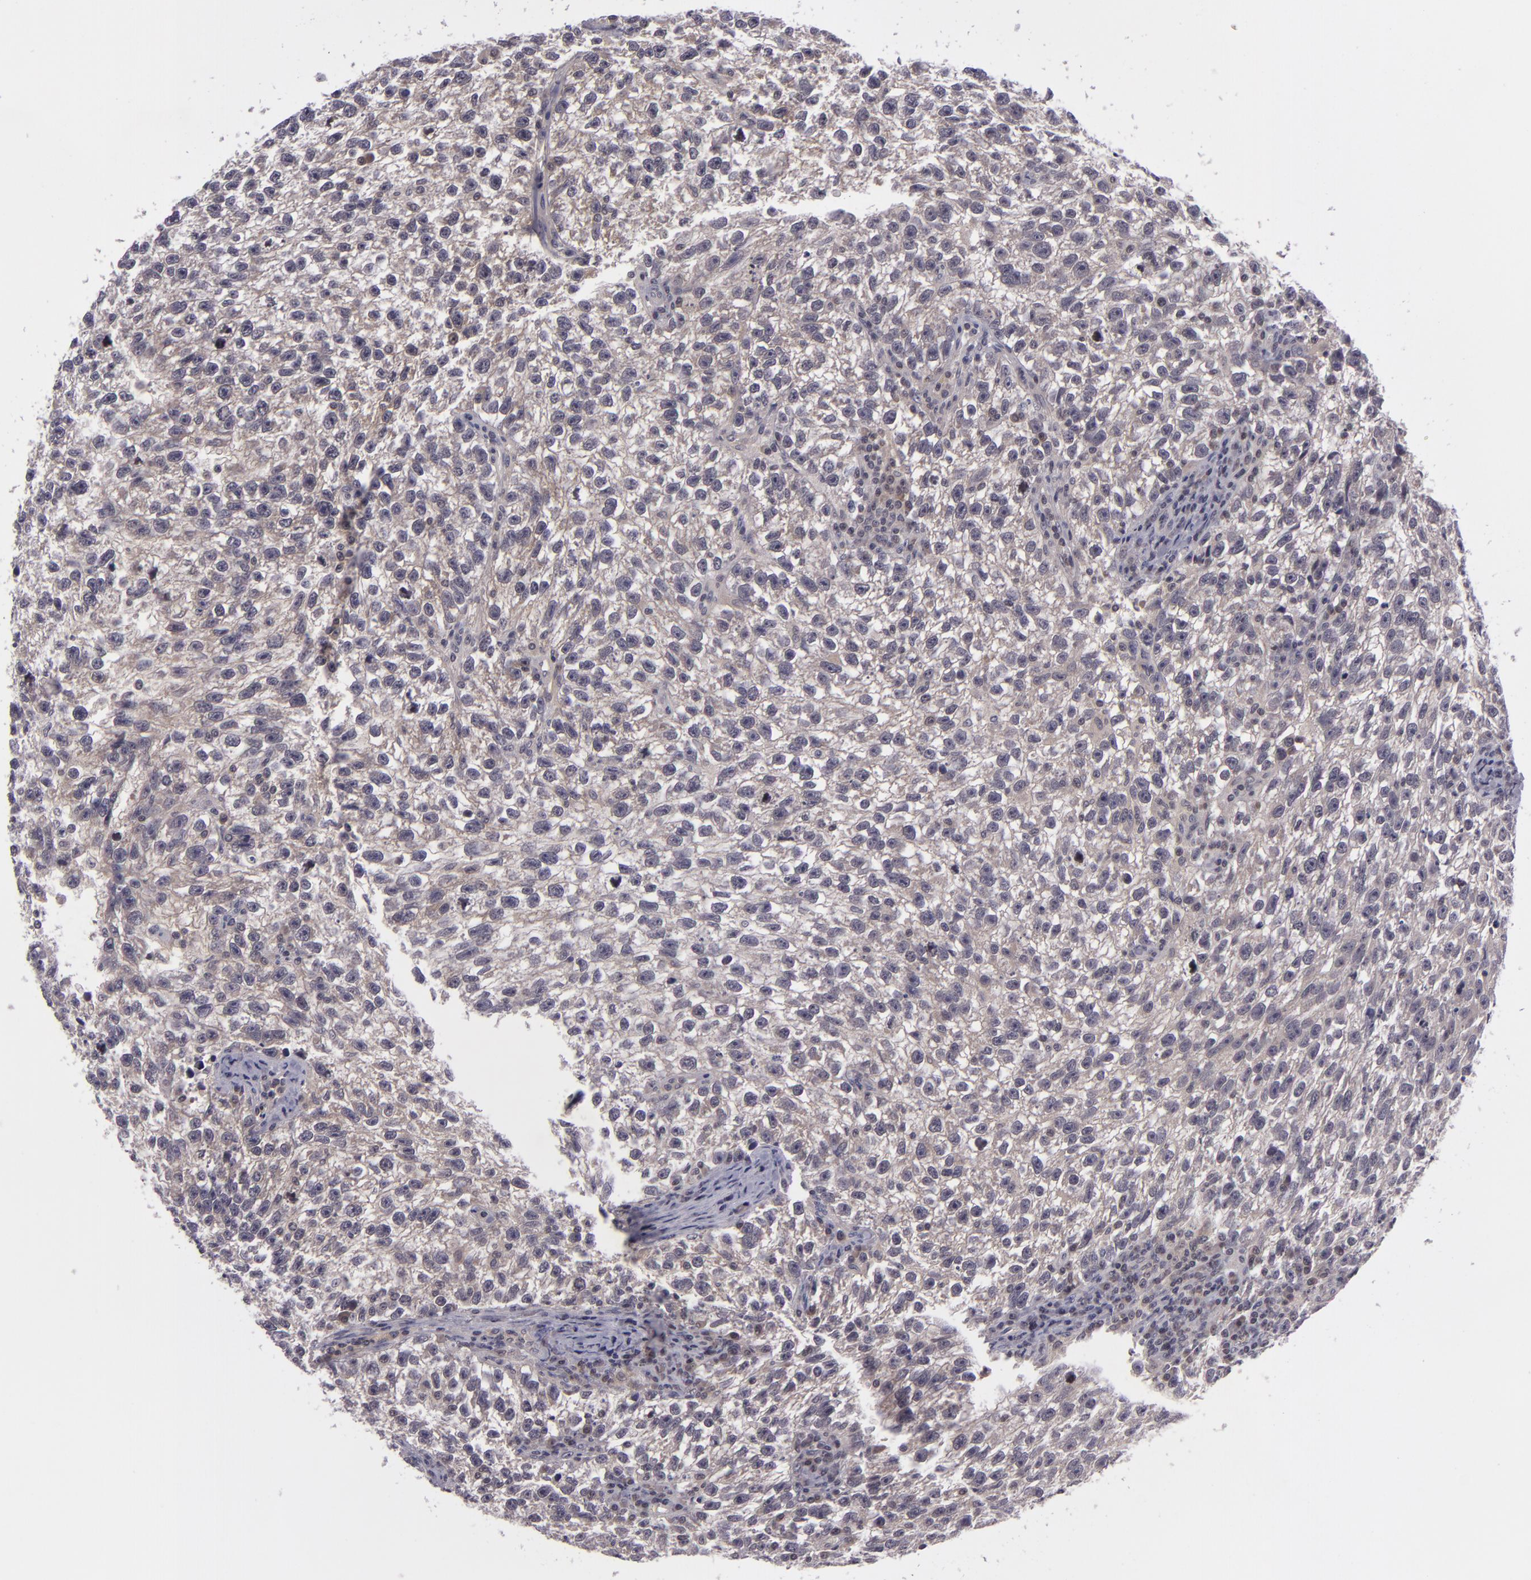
{"staining": {"intensity": "weak", "quantity": "25%-75%", "location": "cytoplasmic/membranous"}, "tissue": "testis cancer", "cell_type": "Tumor cells", "image_type": "cancer", "snomed": [{"axis": "morphology", "description": "Seminoma, NOS"}, {"axis": "topography", "description": "Testis"}], "caption": "DAB immunohistochemical staining of seminoma (testis) exhibits weak cytoplasmic/membranous protein positivity in approximately 25%-75% of tumor cells.", "gene": "CASP8", "patient": {"sex": "male", "age": 38}}